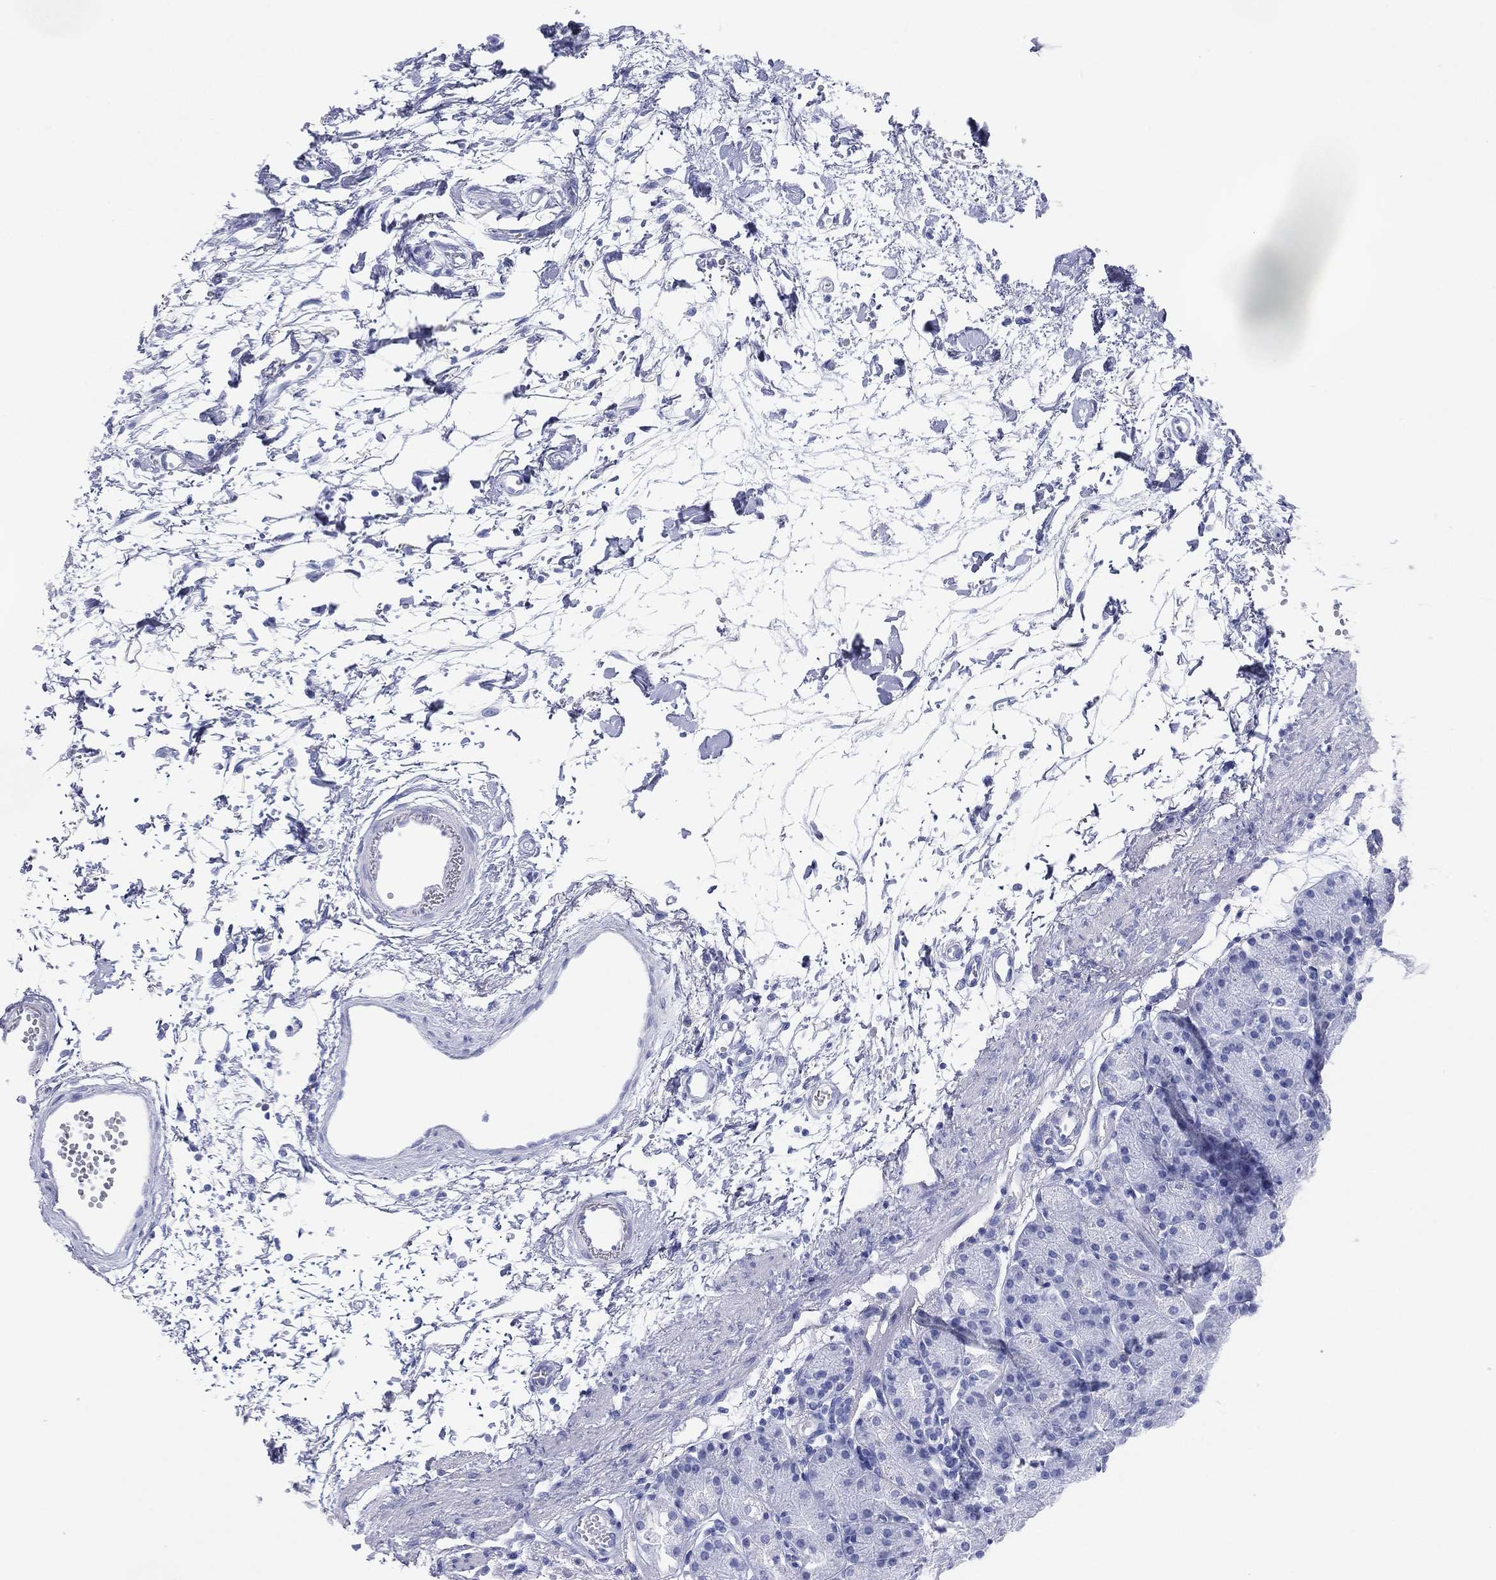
{"staining": {"intensity": "negative", "quantity": "none", "location": "none"}, "tissue": "stomach", "cell_type": "Glandular cells", "image_type": "normal", "snomed": [{"axis": "morphology", "description": "Normal tissue, NOS"}, {"axis": "morphology", "description": "Adenocarcinoma, NOS"}, {"axis": "topography", "description": "Stomach"}], "caption": "Immunohistochemistry (IHC) of unremarkable human stomach exhibits no expression in glandular cells.", "gene": "CD79A", "patient": {"sex": "female", "age": 81}}